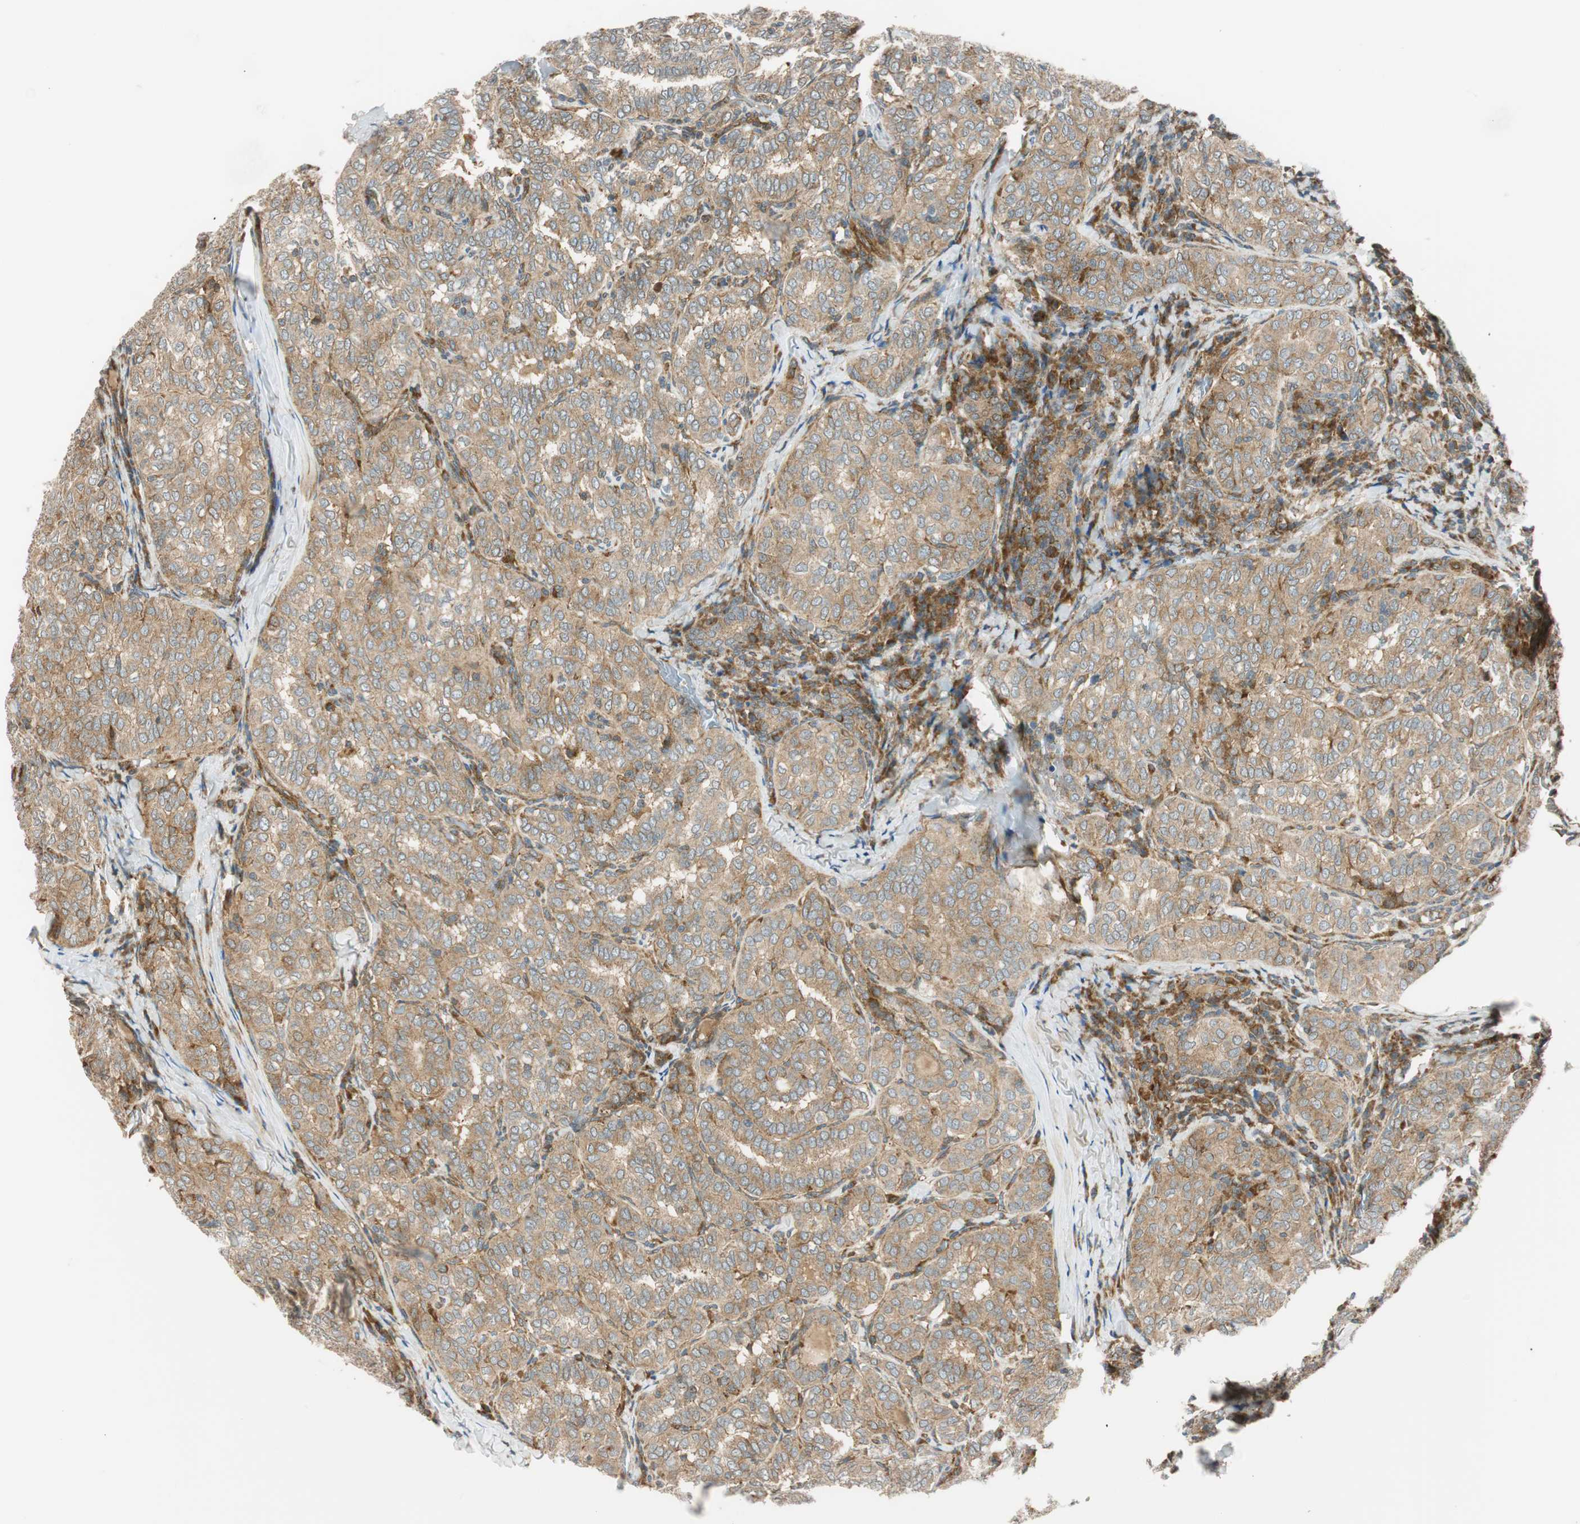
{"staining": {"intensity": "moderate", "quantity": ">75%", "location": "cytoplasmic/membranous"}, "tissue": "thyroid cancer", "cell_type": "Tumor cells", "image_type": "cancer", "snomed": [{"axis": "morphology", "description": "Normal tissue, NOS"}, {"axis": "morphology", "description": "Papillary adenocarcinoma, NOS"}, {"axis": "topography", "description": "Thyroid gland"}], "caption": "This is a histology image of immunohistochemistry (IHC) staining of thyroid cancer (papillary adenocarcinoma), which shows moderate staining in the cytoplasmic/membranous of tumor cells.", "gene": "ABI1", "patient": {"sex": "female", "age": 30}}